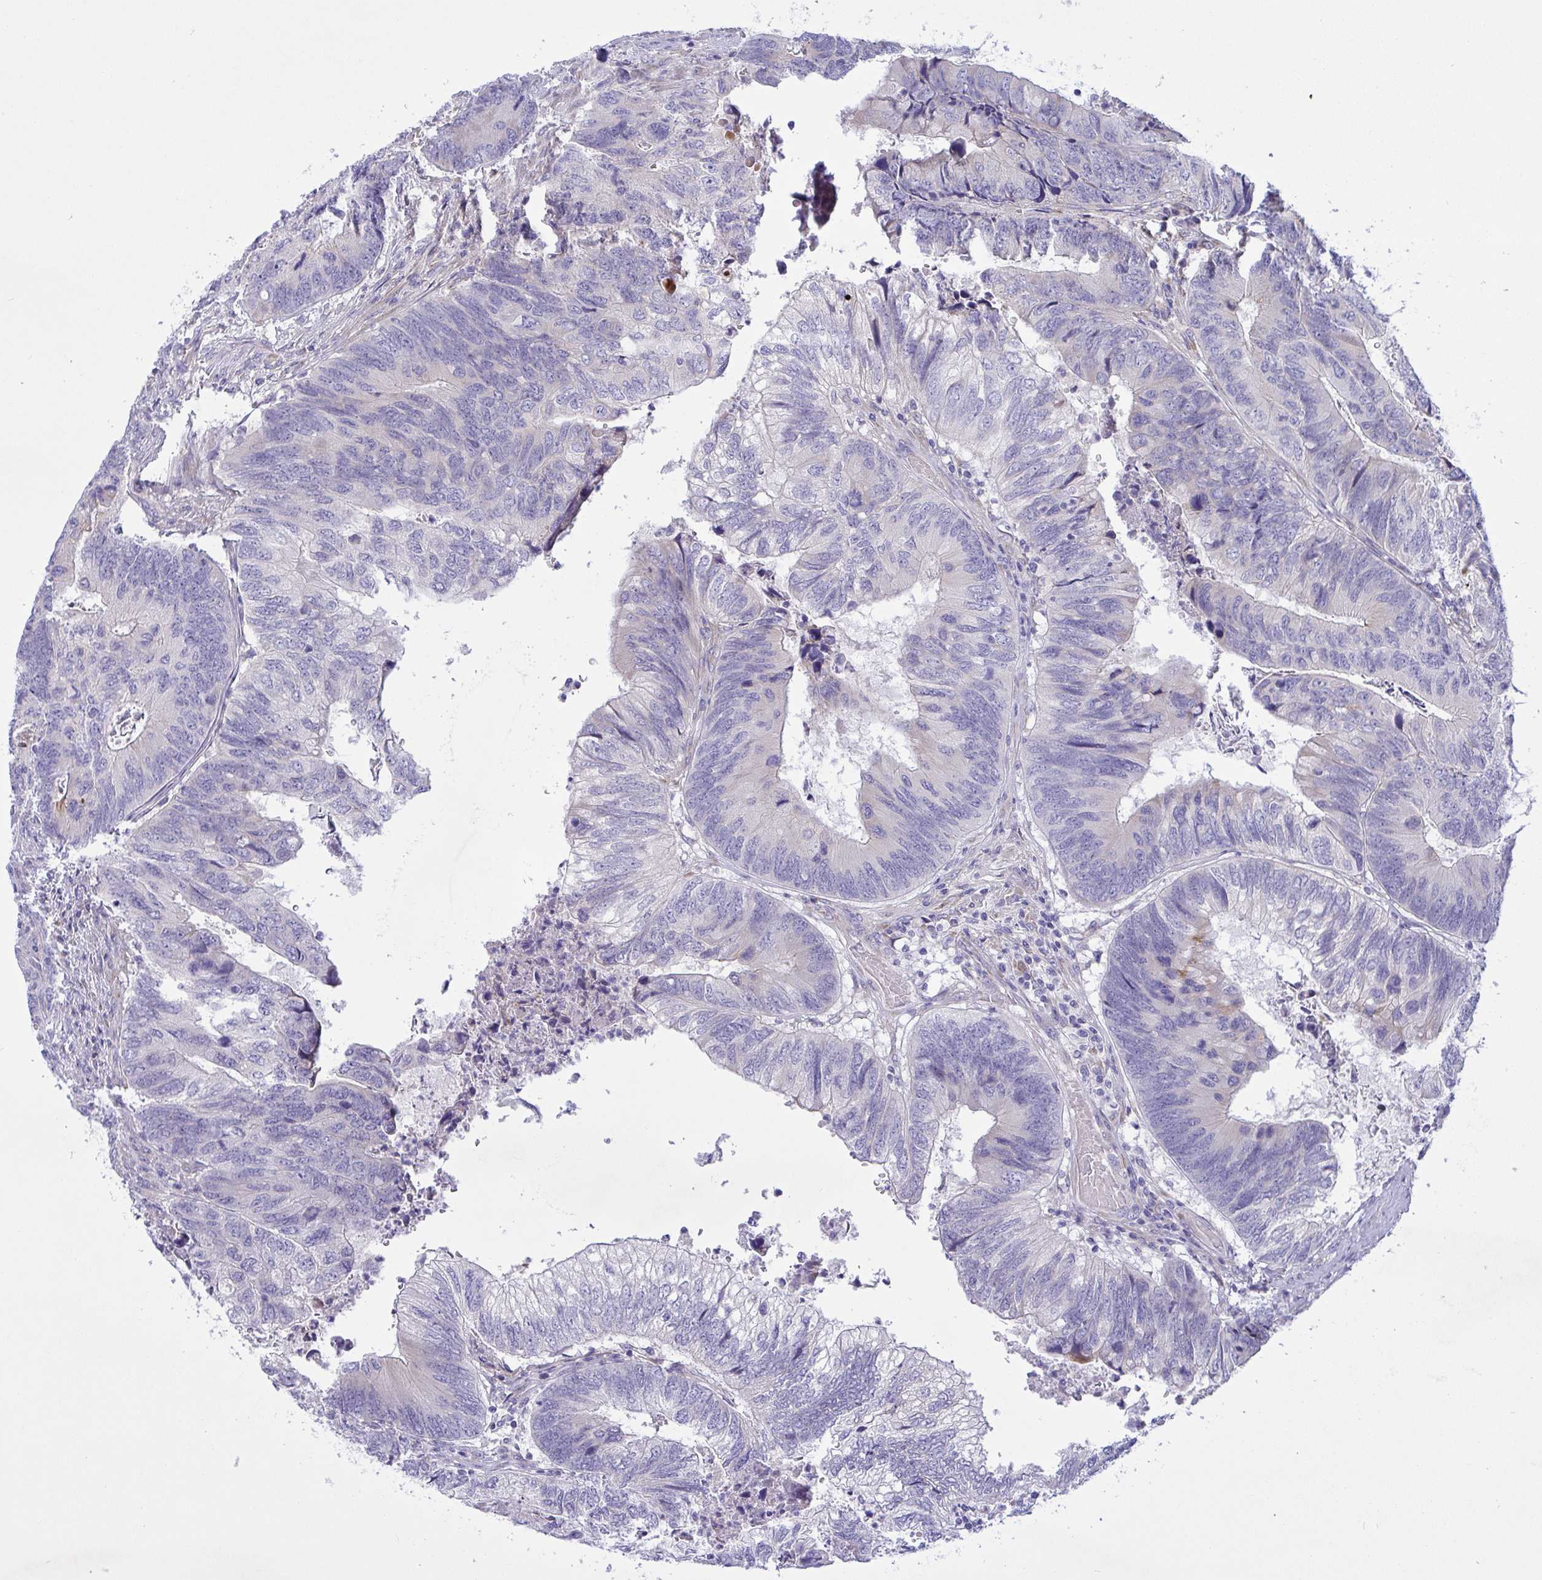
{"staining": {"intensity": "negative", "quantity": "none", "location": "none"}, "tissue": "colorectal cancer", "cell_type": "Tumor cells", "image_type": "cancer", "snomed": [{"axis": "morphology", "description": "Adenocarcinoma, NOS"}, {"axis": "topography", "description": "Colon"}], "caption": "Tumor cells are negative for protein expression in human colorectal adenocarcinoma. (Stains: DAB (3,3'-diaminobenzidine) immunohistochemistry with hematoxylin counter stain, Microscopy: brightfield microscopy at high magnification).", "gene": "FAM86B1", "patient": {"sex": "female", "age": 67}}